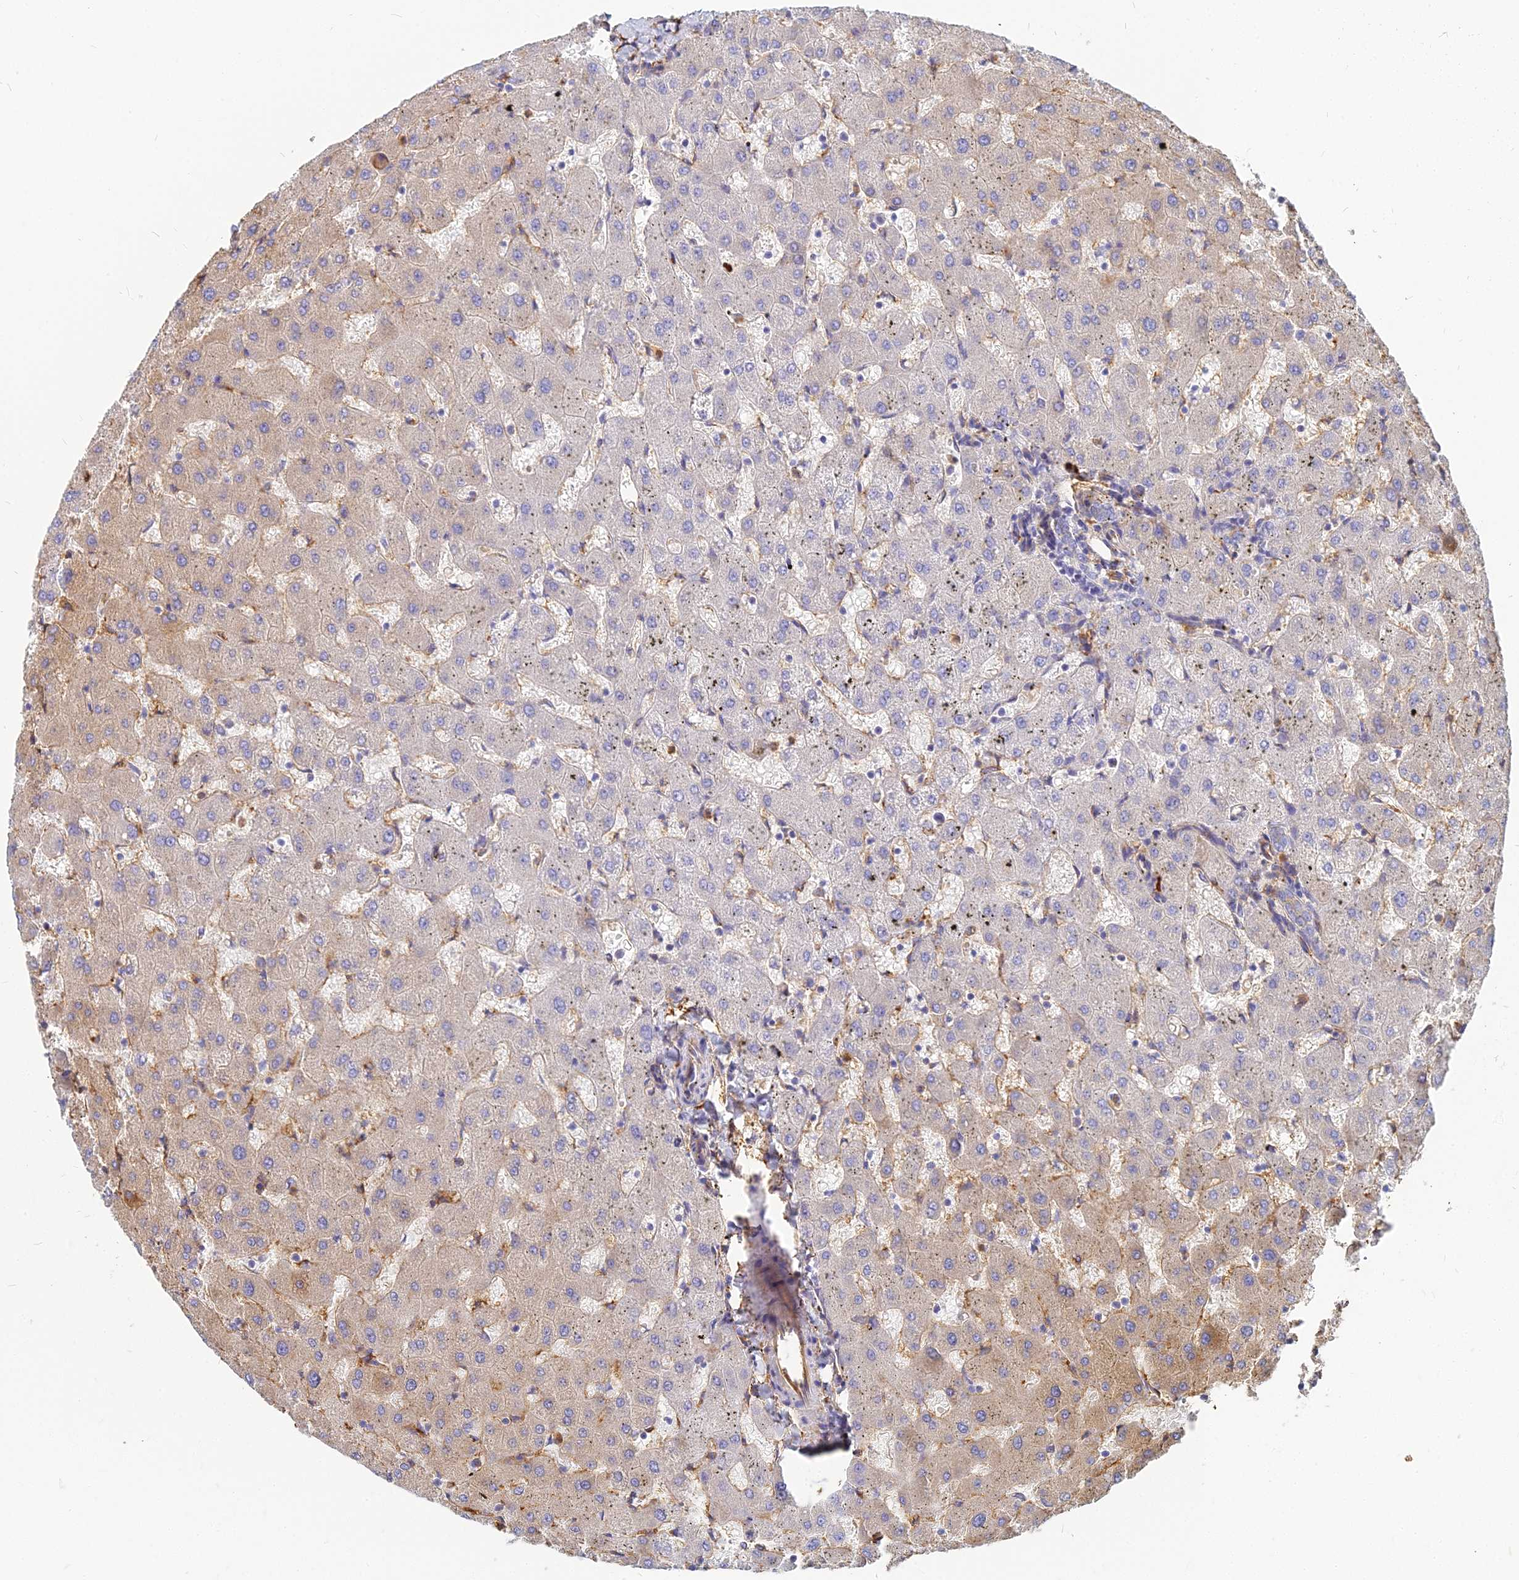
{"staining": {"intensity": "weak", "quantity": "25%-75%", "location": "cytoplasmic/membranous"}, "tissue": "liver", "cell_type": "Cholangiocytes", "image_type": "normal", "snomed": [{"axis": "morphology", "description": "Normal tissue, NOS"}, {"axis": "topography", "description": "Liver"}], "caption": "DAB immunohistochemical staining of unremarkable human liver shows weak cytoplasmic/membranous protein staining in about 25%-75% of cholangiocytes.", "gene": "VAT1", "patient": {"sex": "female", "age": 63}}